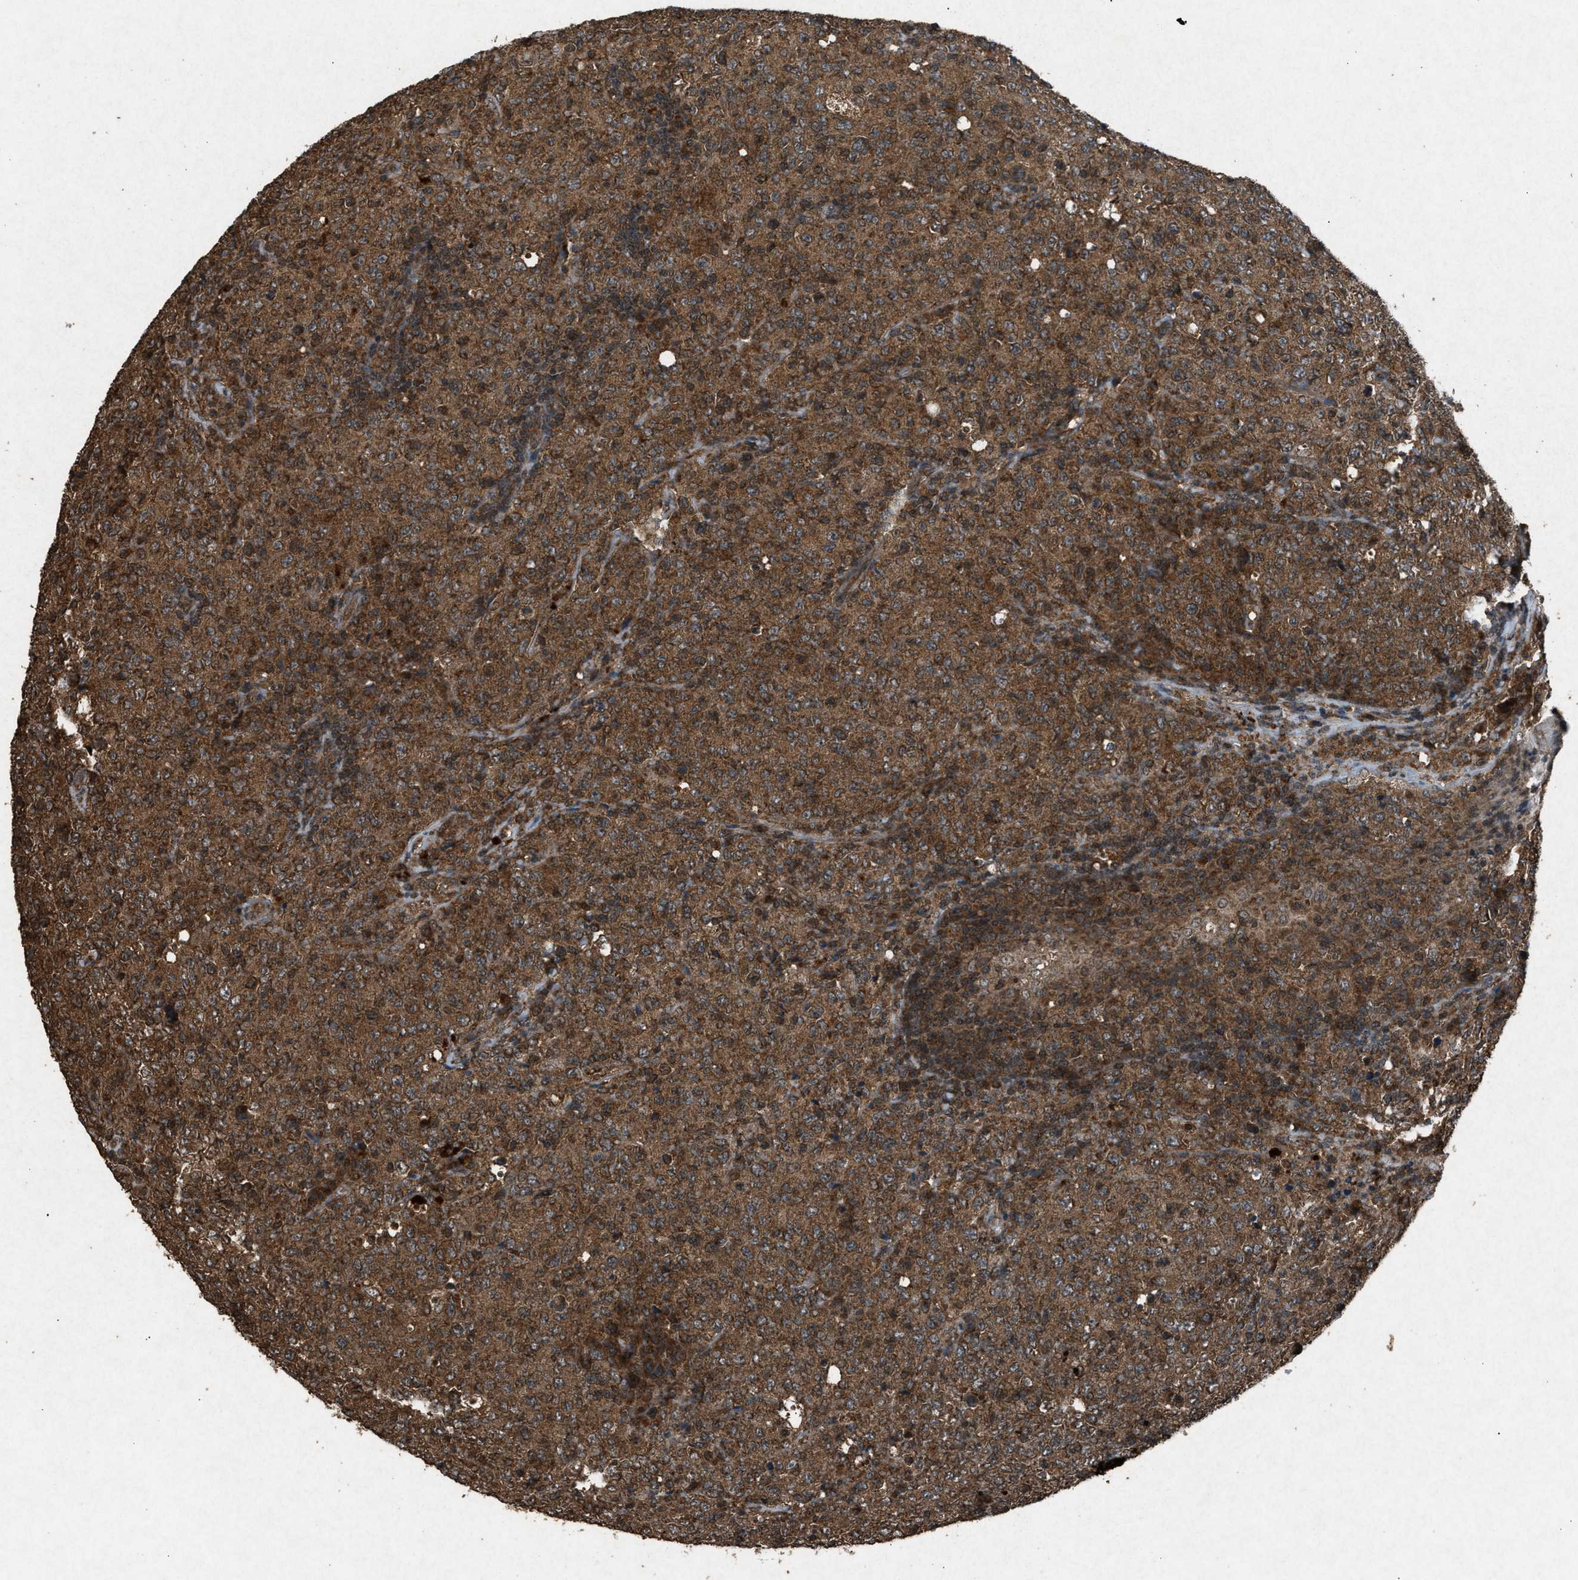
{"staining": {"intensity": "moderate", "quantity": ">75%", "location": "cytoplasmic/membranous"}, "tissue": "lymphoma", "cell_type": "Tumor cells", "image_type": "cancer", "snomed": [{"axis": "morphology", "description": "Malignant lymphoma, non-Hodgkin's type, High grade"}, {"axis": "topography", "description": "Tonsil"}], "caption": "A photomicrograph of human high-grade malignant lymphoma, non-Hodgkin's type stained for a protein displays moderate cytoplasmic/membranous brown staining in tumor cells.", "gene": "OAS1", "patient": {"sex": "female", "age": 36}}